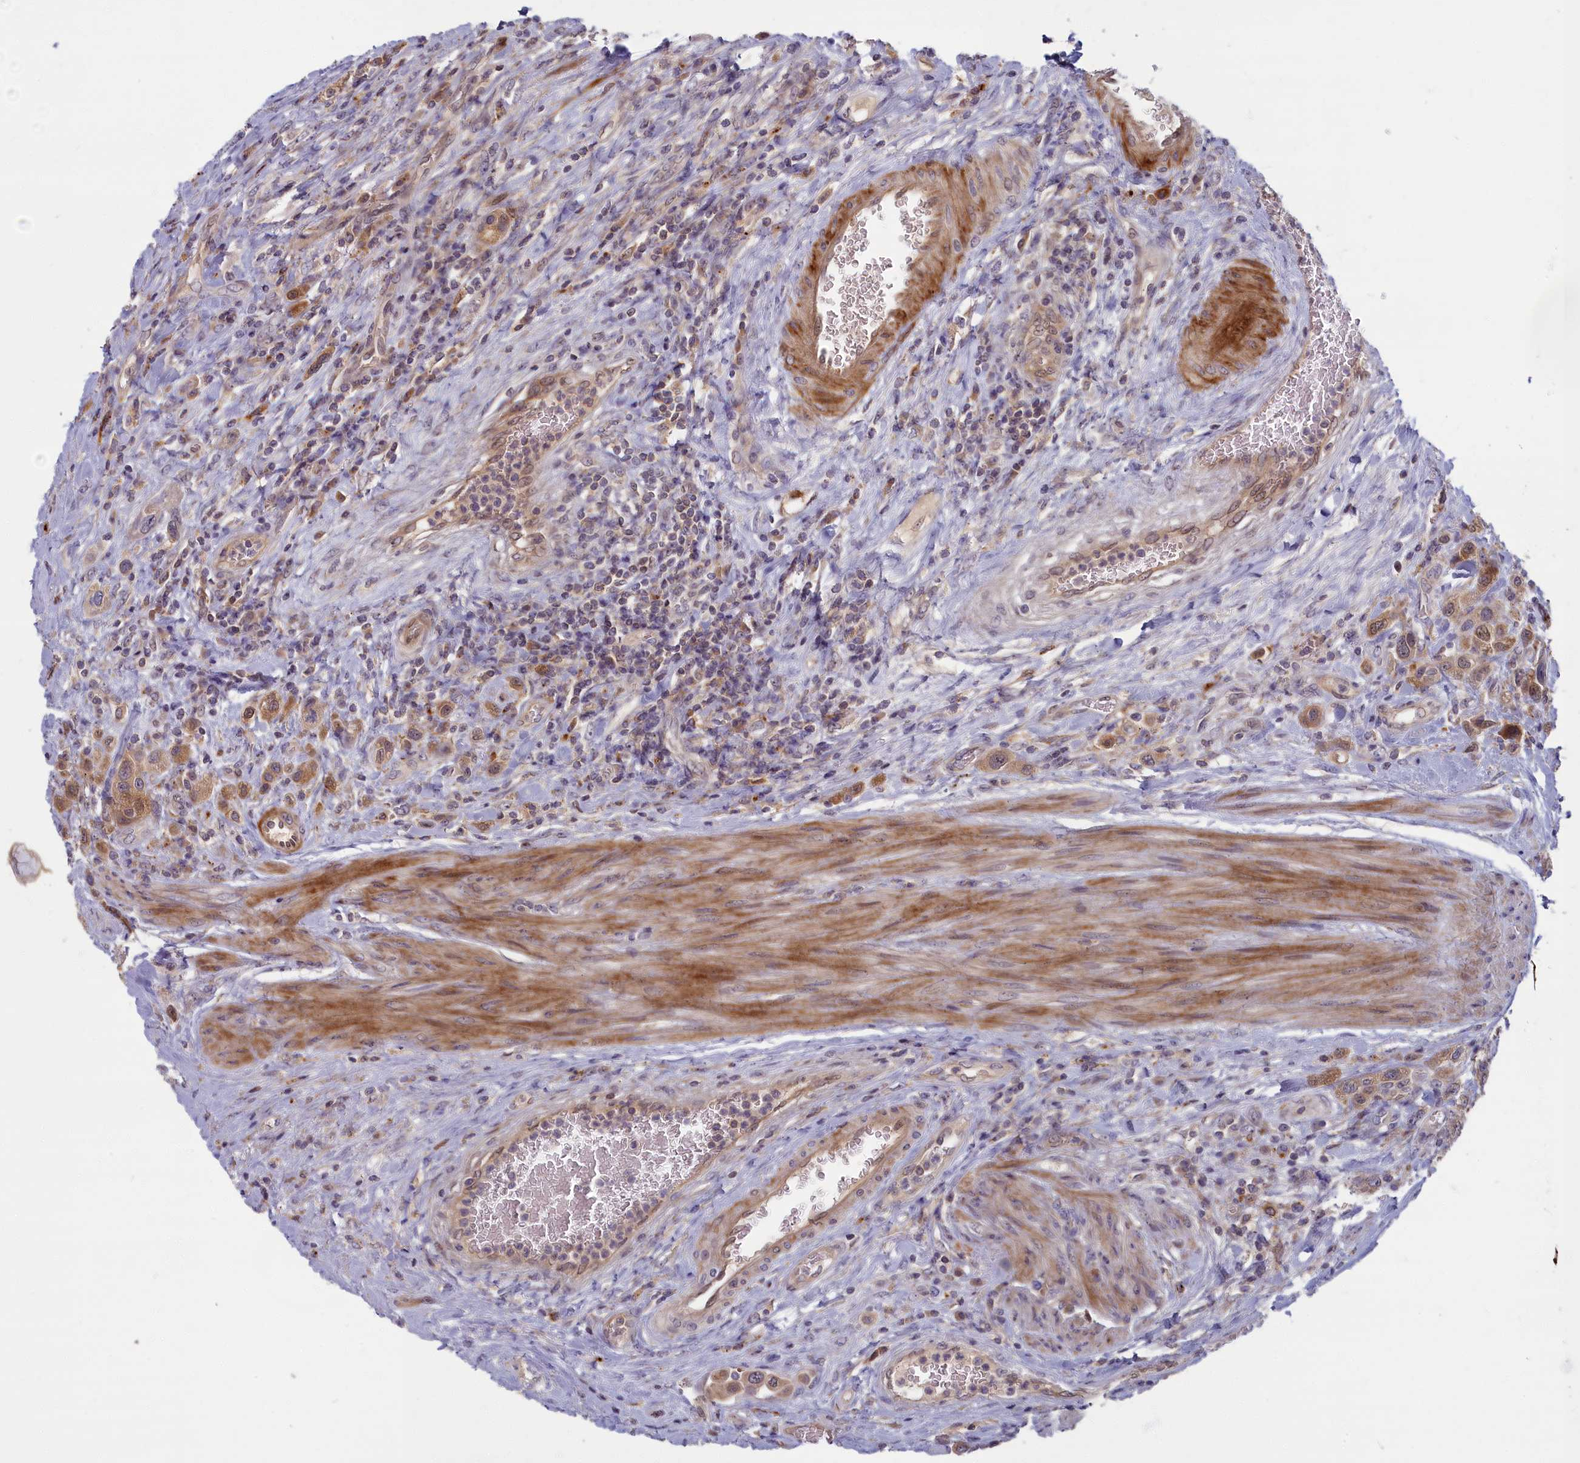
{"staining": {"intensity": "moderate", "quantity": ">75%", "location": "cytoplasmic/membranous,nuclear"}, "tissue": "urothelial cancer", "cell_type": "Tumor cells", "image_type": "cancer", "snomed": [{"axis": "morphology", "description": "Urothelial carcinoma, High grade"}, {"axis": "topography", "description": "Urinary bladder"}], "caption": "The image displays staining of high-grade urothelial carcinoma, revealing moderate cytoplasmic/membranous and nuclear protein expression (brown color) within tumor cells. The staining was performed using DAB (3,3'-diaminobenzidine) to visualize the protein expression in brown, while the nuclei were stained in blue with hematoxylin (Magnification: 20x).", "gene": "FCSK", "patient": {"sex": "male", "age": 50}}